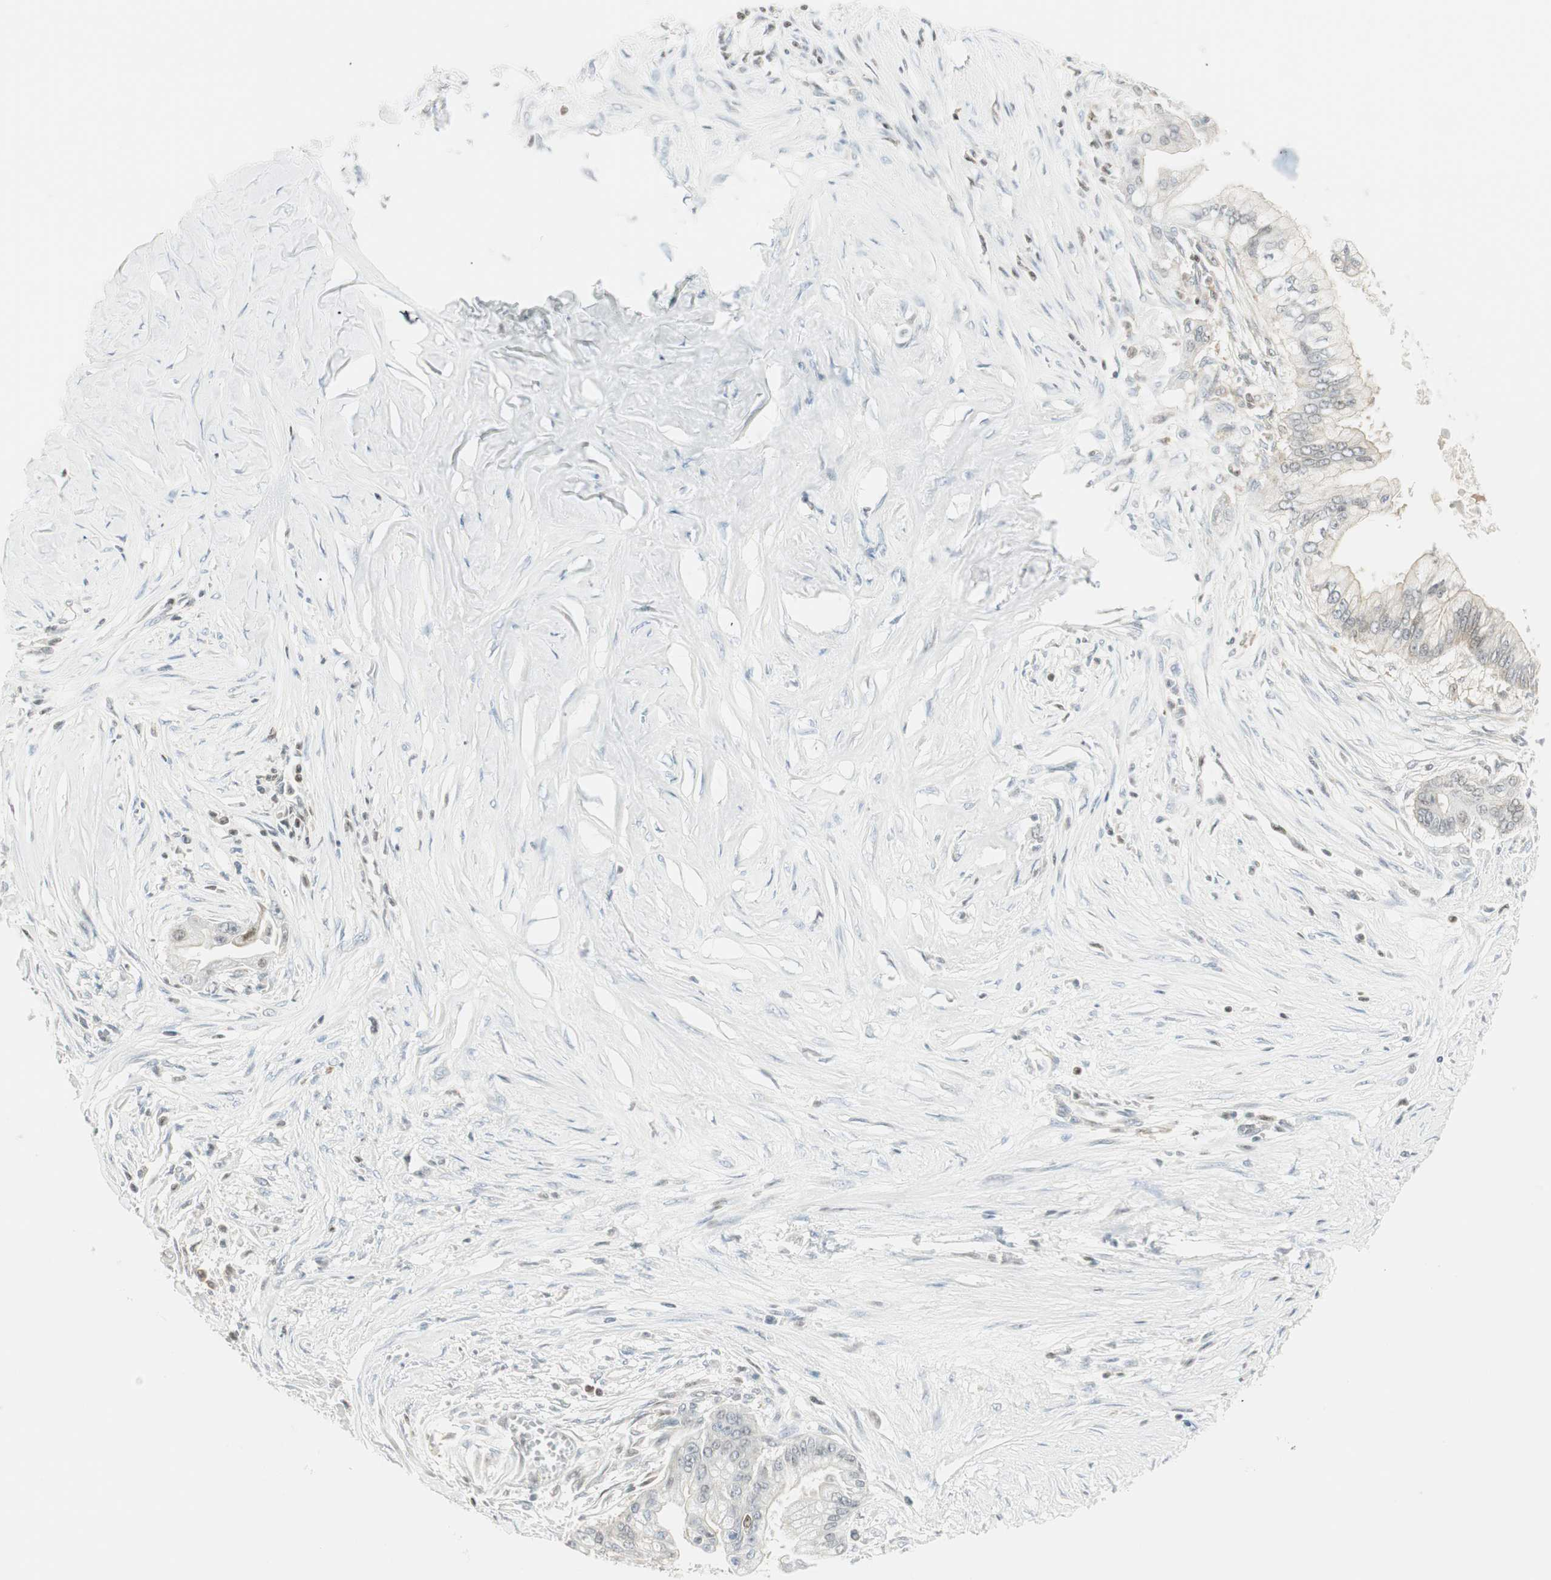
{"staining": {"intensity": "negative", "quantity": "none", "location": "none"}, "tissue": "pancreatic cancer", "cell_type": "Tumor cells", "image_type": "cancer", "snomed": [{"axis": "morphology", "description": "Adenocarcinoma, NOS"}, {"axis": "topography", "description": "Pancreas"}], "caption": "The photomicrograph demonstrates no staining of tumor cells in pancreatic adenocarcinoma.", "gene": "PPP1CA", "patient": {"sex": "male", "age": 59}}